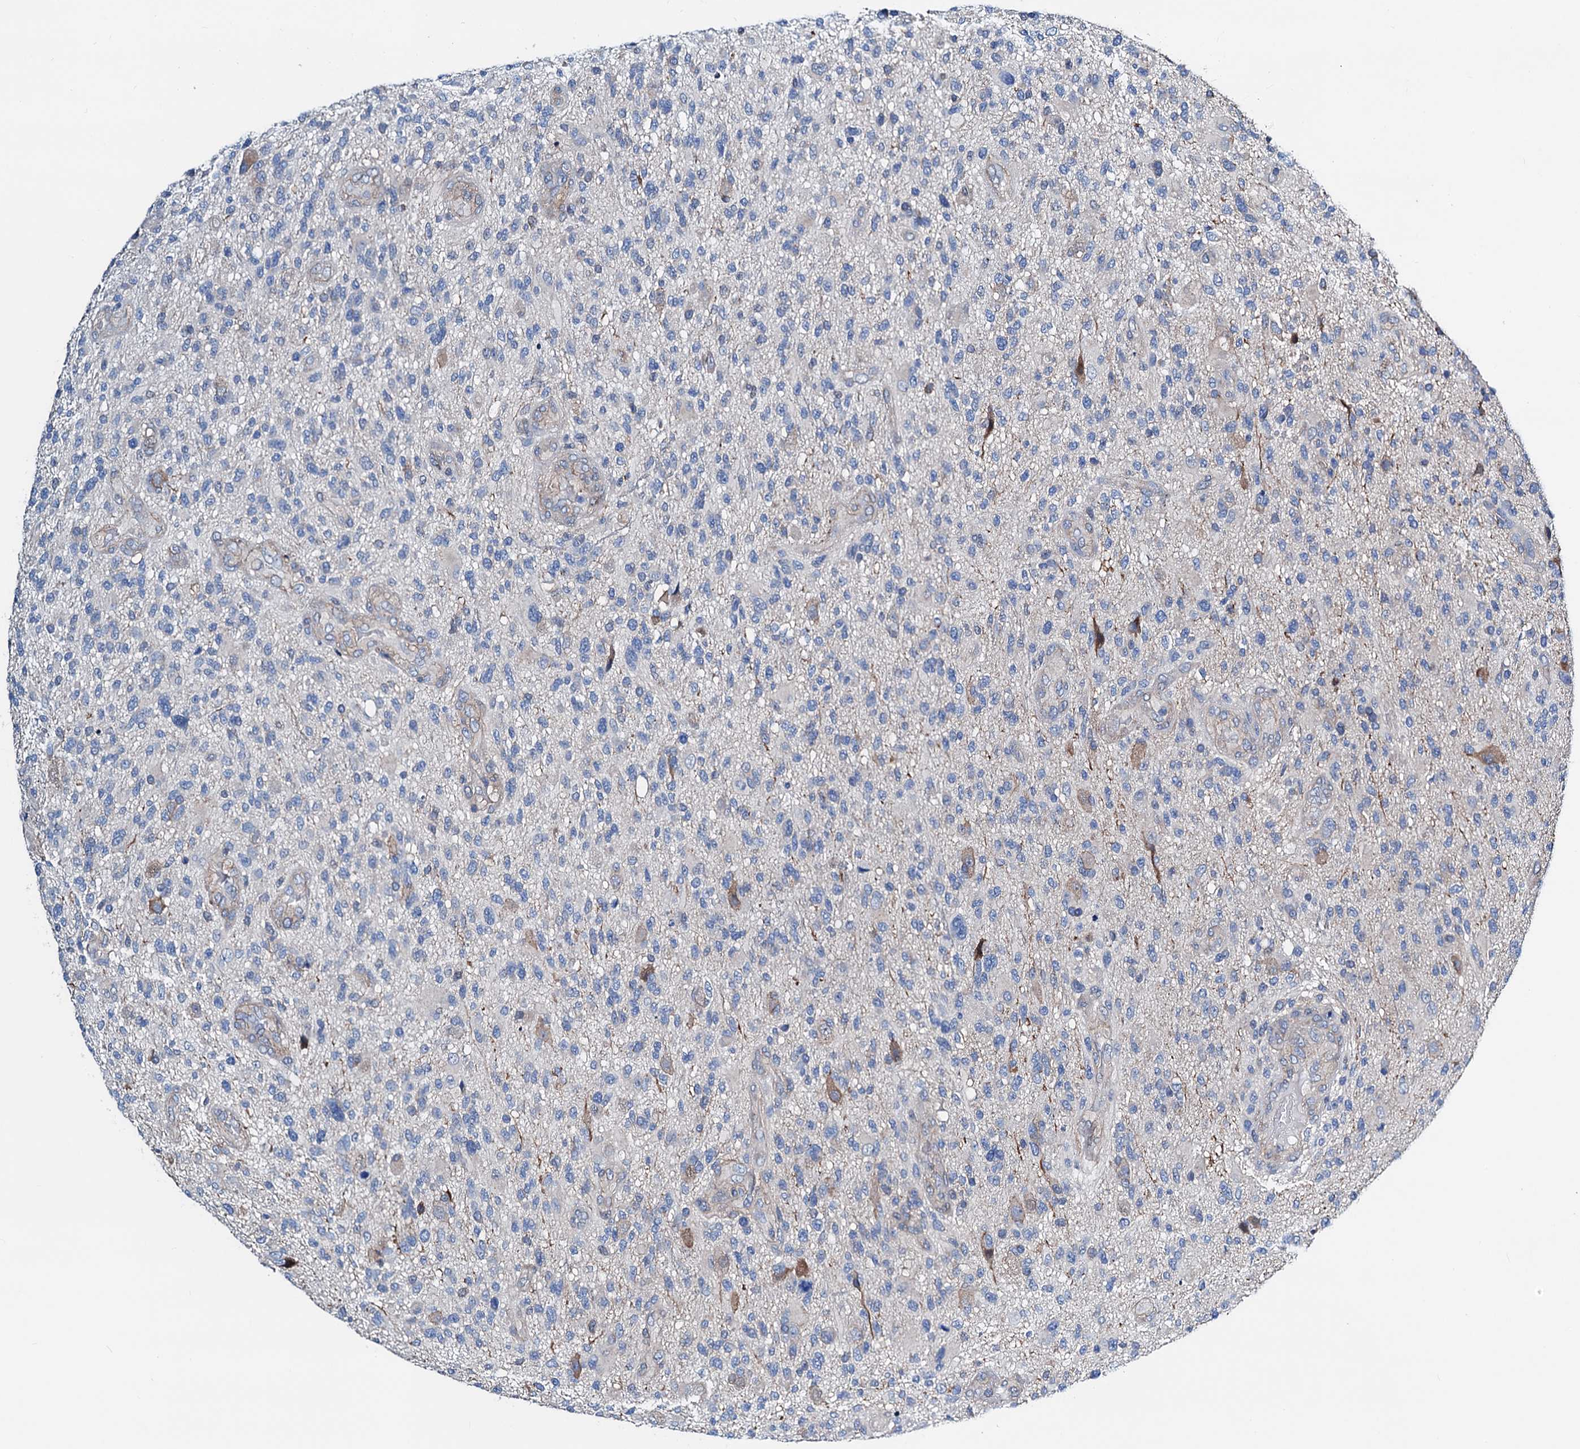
{"staining": {"intensity": "negative", "quantity": "none", "location": "none"}, "tissue": "glioma", "cell_type": "Tumor cells", "image_type": "cancer", "snomed": [{"axis": "morphology", "description": "Glioma, malignant, High grade"}, {"axis": "topography", "description": "Brain"}], "caption": "The micrograph shows no significant expression in tumor cells of malignant high-grade glioma.", "gene": "GCOM1", "patient": {"sex": "male", "age": 47}}